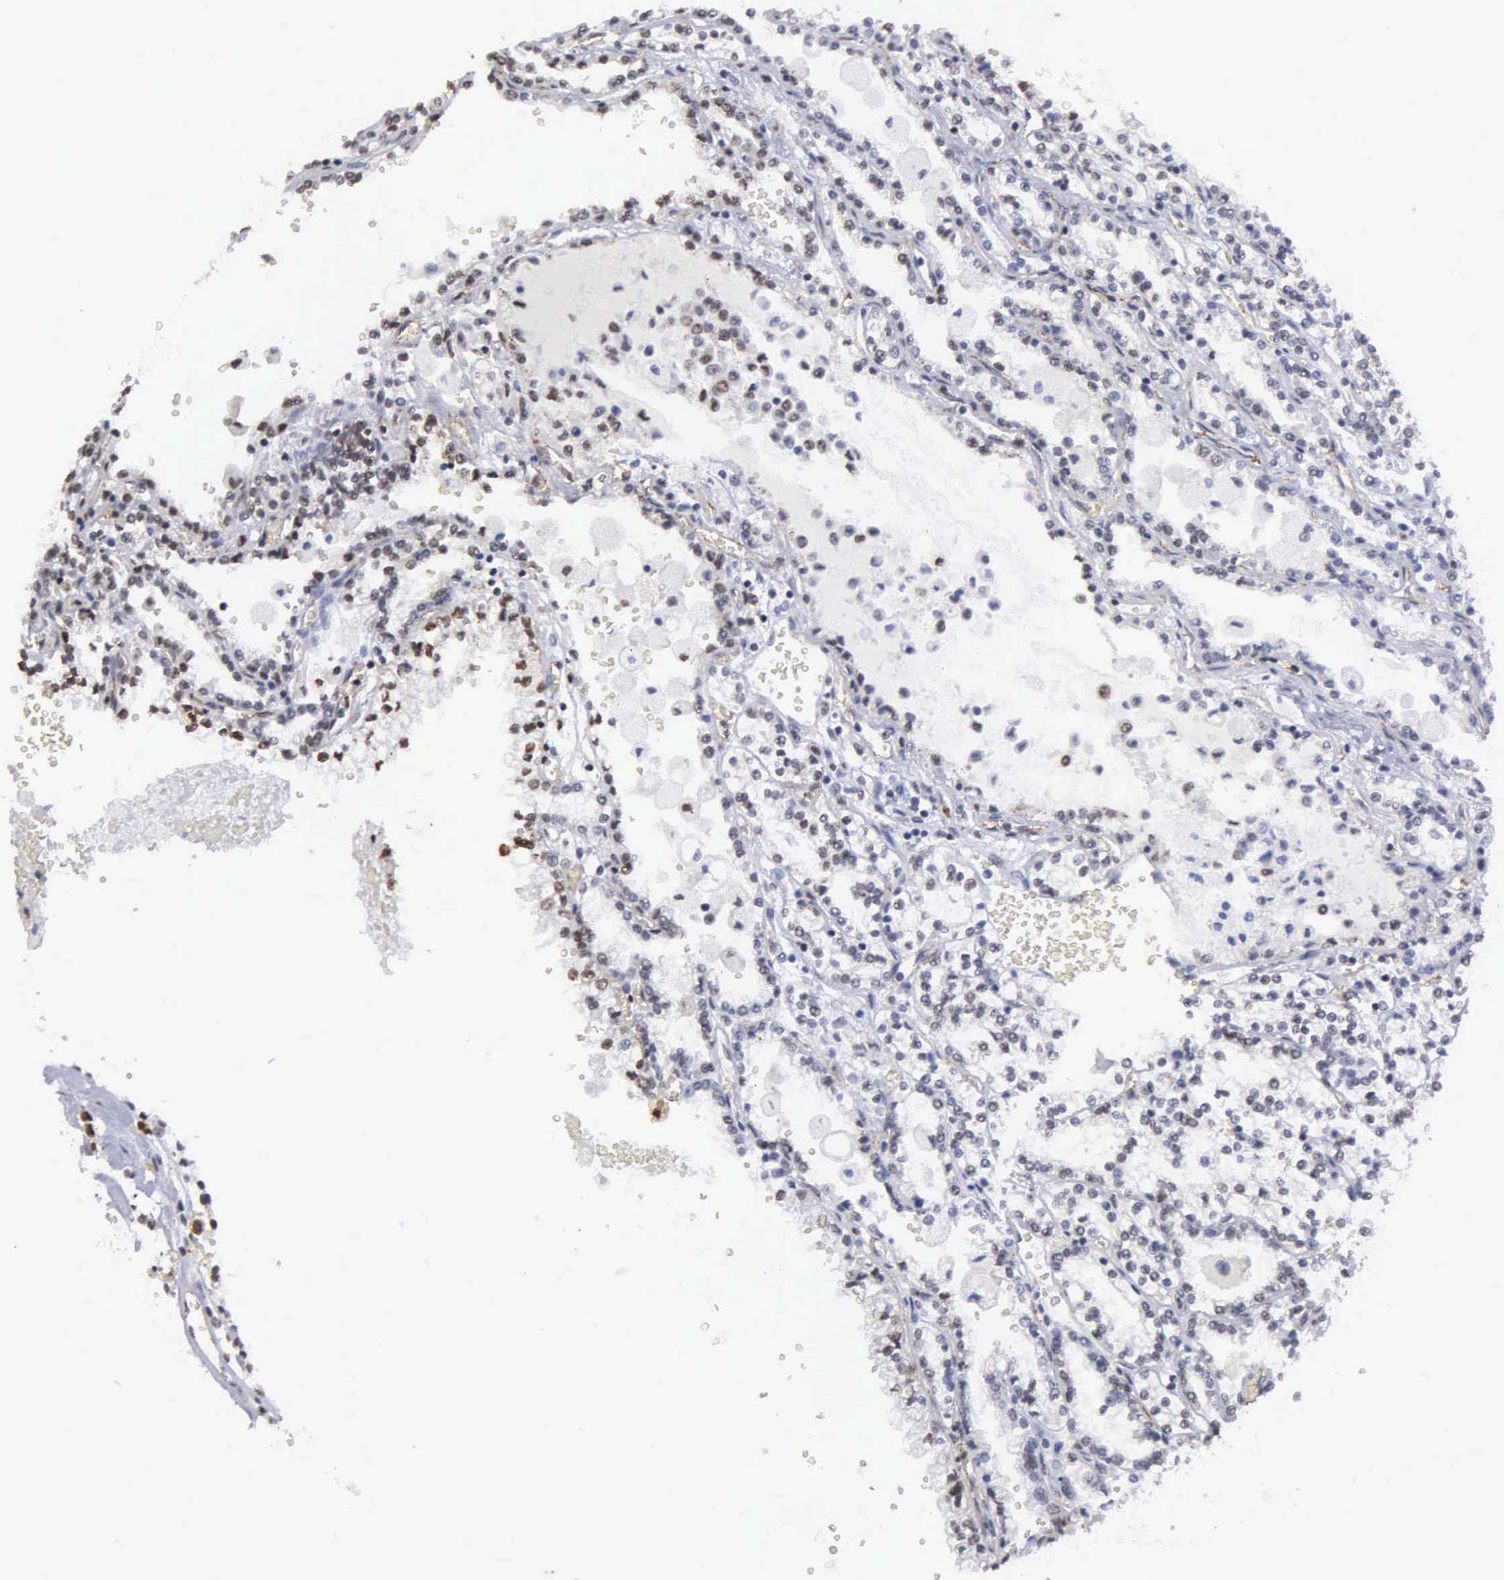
{"staining": {"intensity": "strong", "quantity": ">75%", "location": "nuclear"}, "tissue": "renal cancer", "cell_type": "Tumor cells", "image_type": "cancer", "snomed": [{"axis": "morphology", "description": "Adenocarcinoma, NOS"}, {"axis": "topography", "description": "Kidney"}], "caption": "High-magnification brightfield microscopy of adenocarcinoma (renal) stained with DAB (3,3'-diaminobenzidine) (brown) and counterstained with hematoxylin (blue). tumor cells exhibit strong nuclear staining is present in approximately>75% of cells. (IHC, brightfield microscopy, high magnification).", "gene": "CCNG1", "patient": {"sex": "female", "age": 56}}